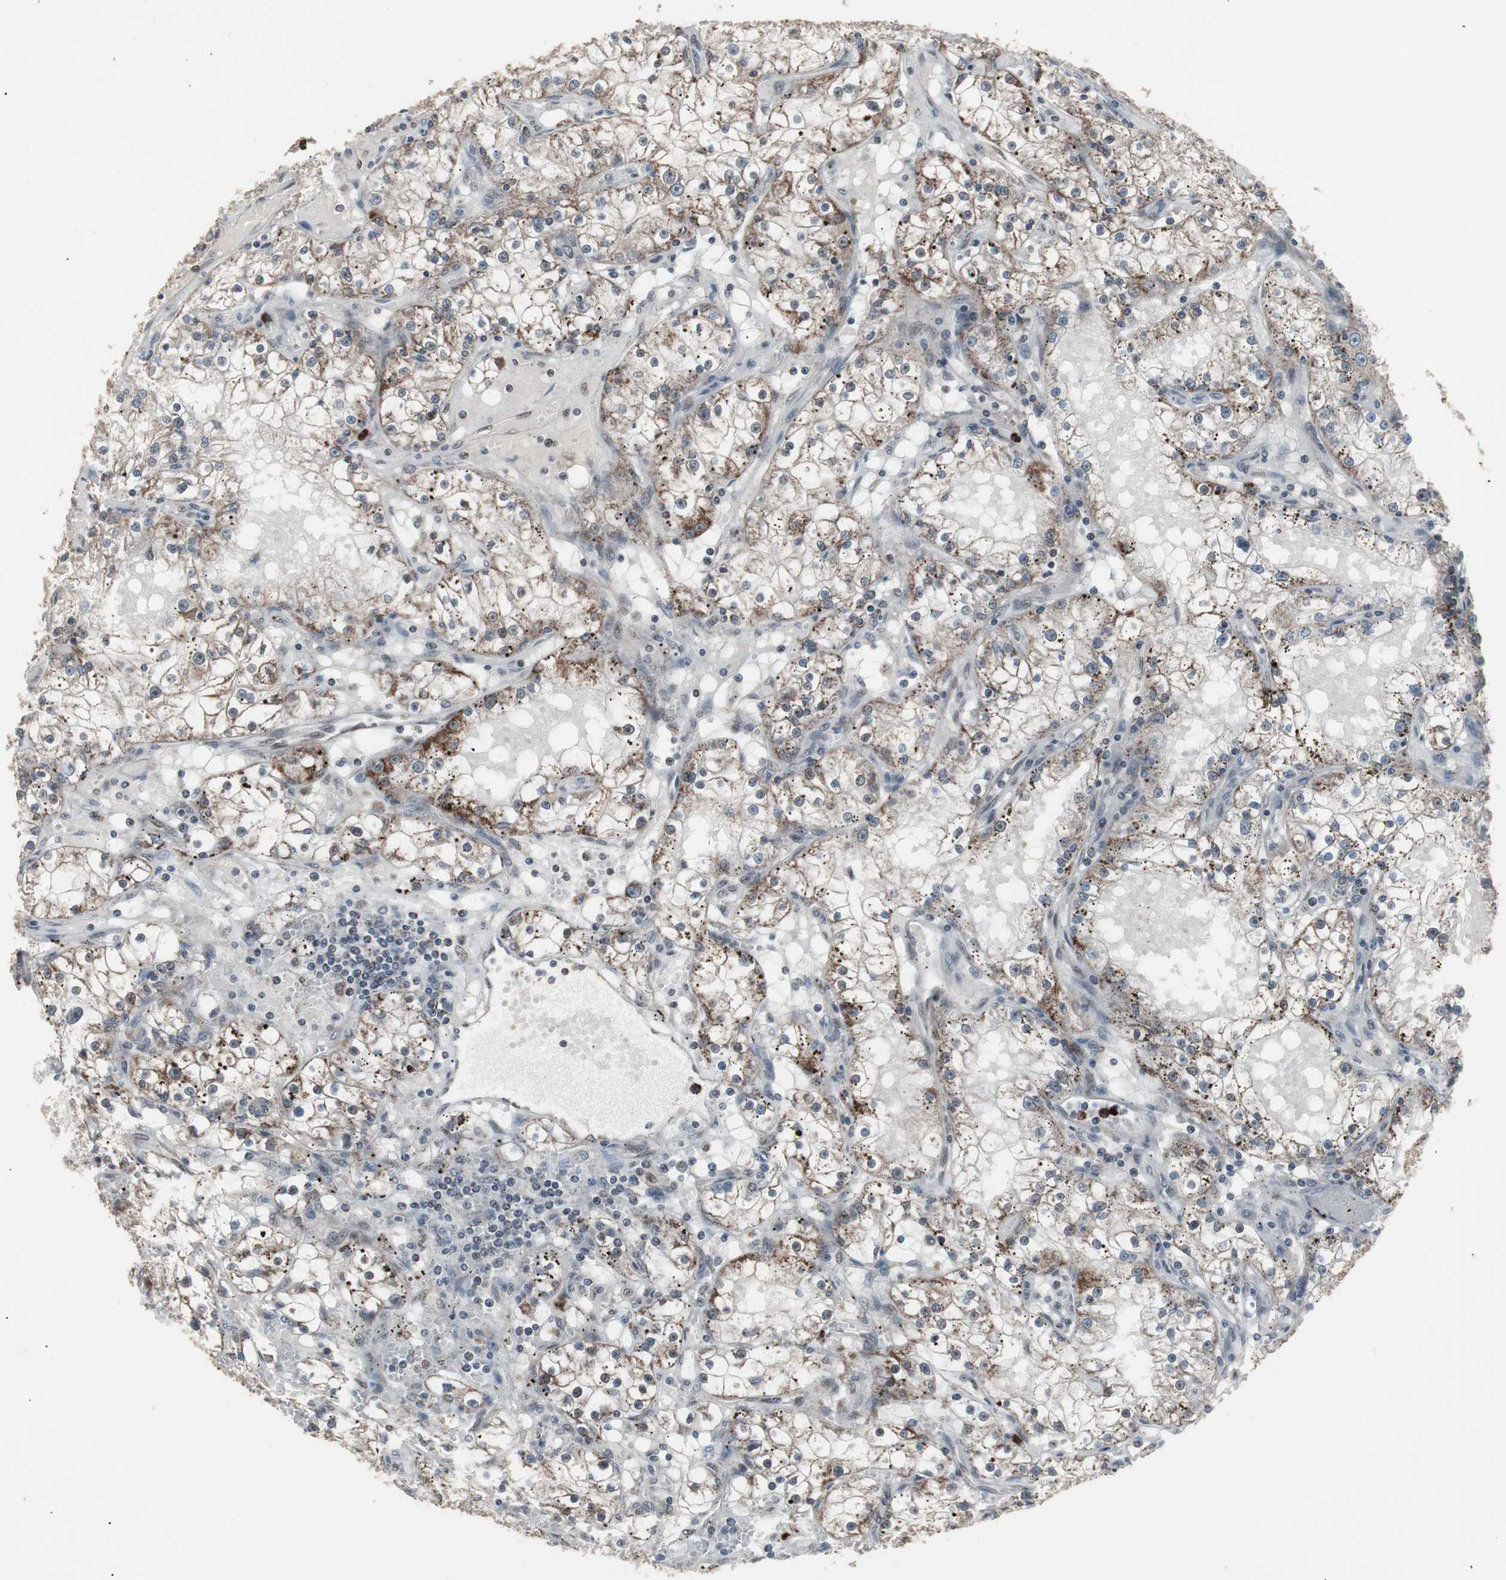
{"staining": {"intensity": "weak", "quantity": "25%-75%", "location": "cytoplasmic/membranous,nuclear"}, "tissue": "renal cancer", "cell_type": "Tumor cells", "image_type": "cancer", "snomed": [{"axis": "morphology", "description": "Adenocarcinoma, NOS"}, {"axis": "topography", "description": "Kidney"}], "caption": "Human renal cancer (adenocarcinoma) stained for a protein (brown) displays weak cytoplasmic/membranous and nuclear positive expression in approximately 25%-75% of tumor cells.", "gene": "RXRA", "patient": {"sex": "male", "age": 56}}